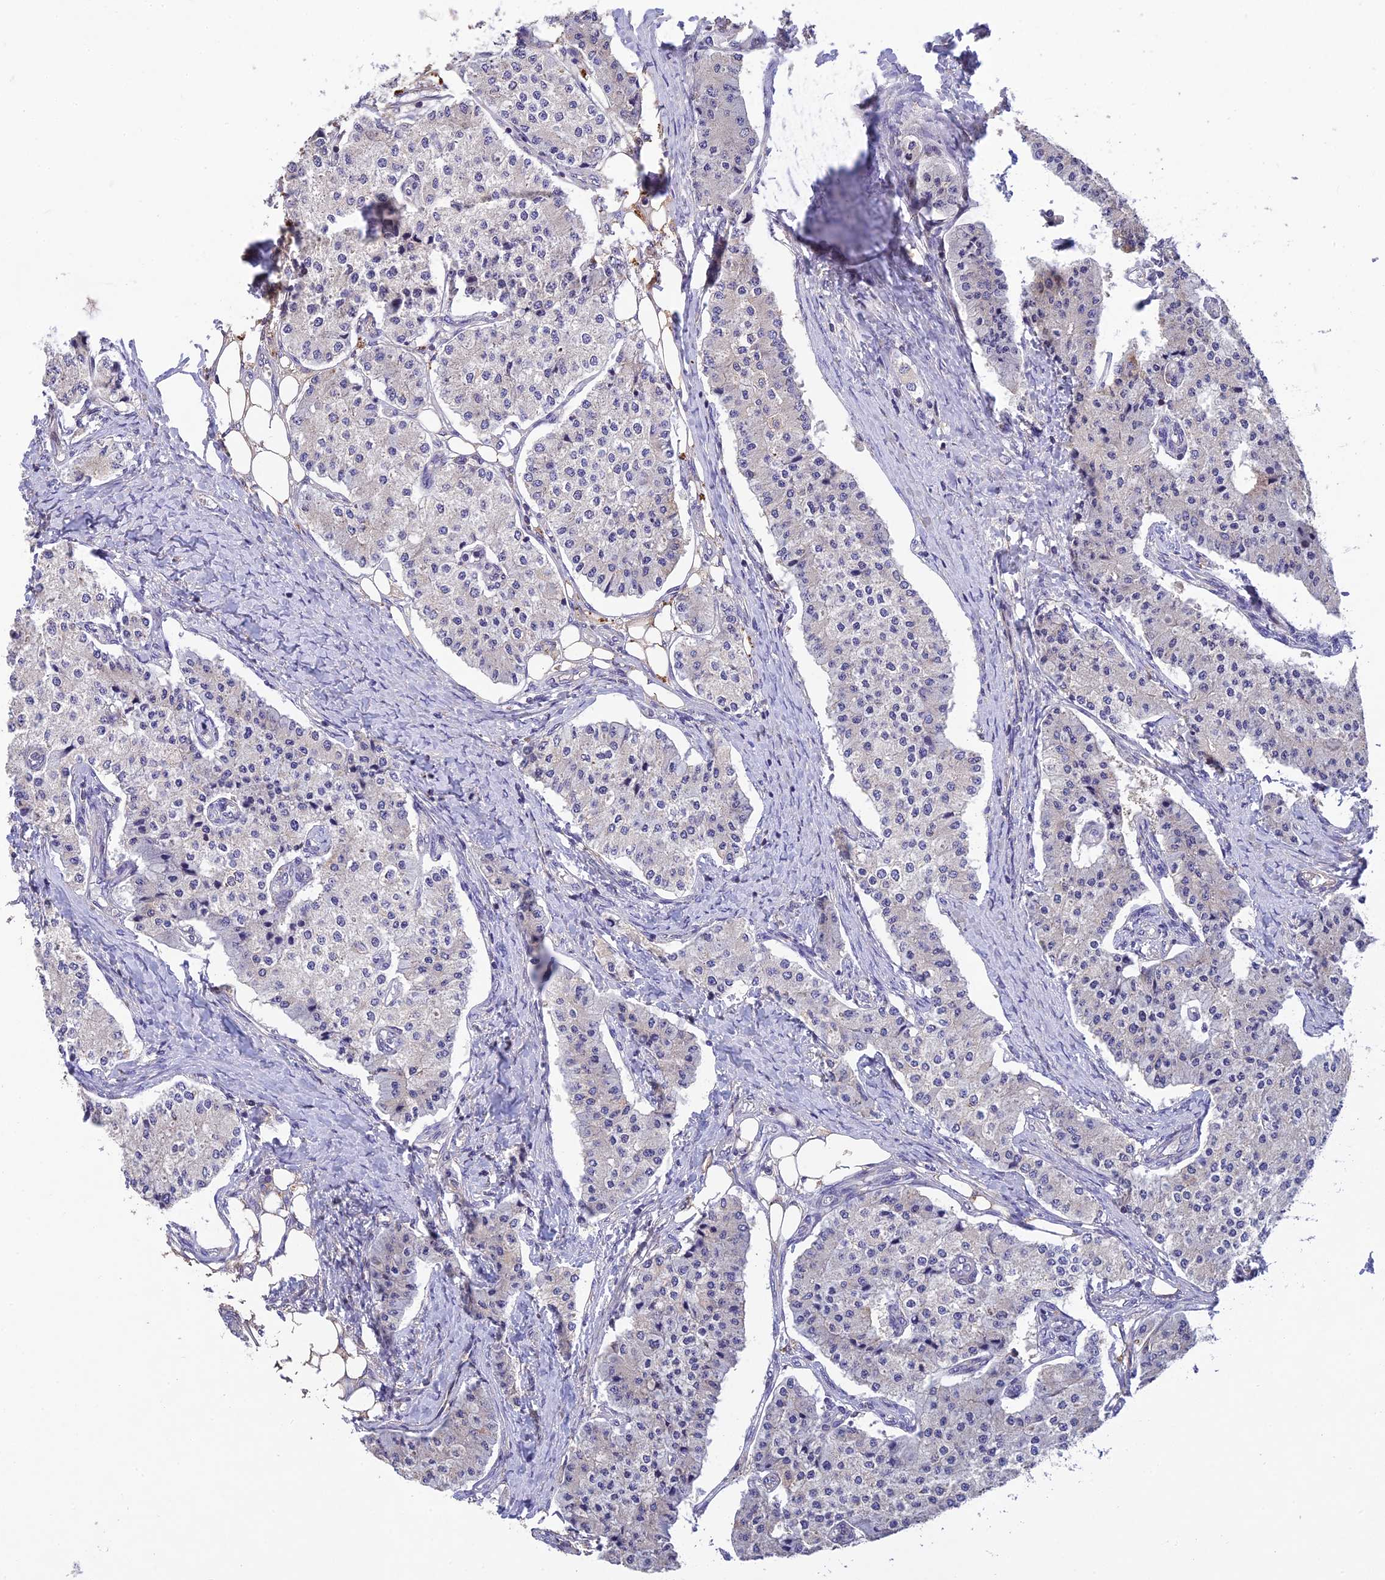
{"staining": {"intensity": "negative", "quantity": "none", "location": "none"}, "tissue": "carcinoid", "cell_type": "Tumor cells", "image_type": "cancer", "snomed": [{"axis": "morphology", "description": "Carcinoid, malignant, NOS"}, {"axis": "topography", "description": "Colon"}], "caption": "There is no significant staining in tumor cells of carcinoid.", "gene": "DENND5B", "patient": {"sex": "female", "age": 52}}